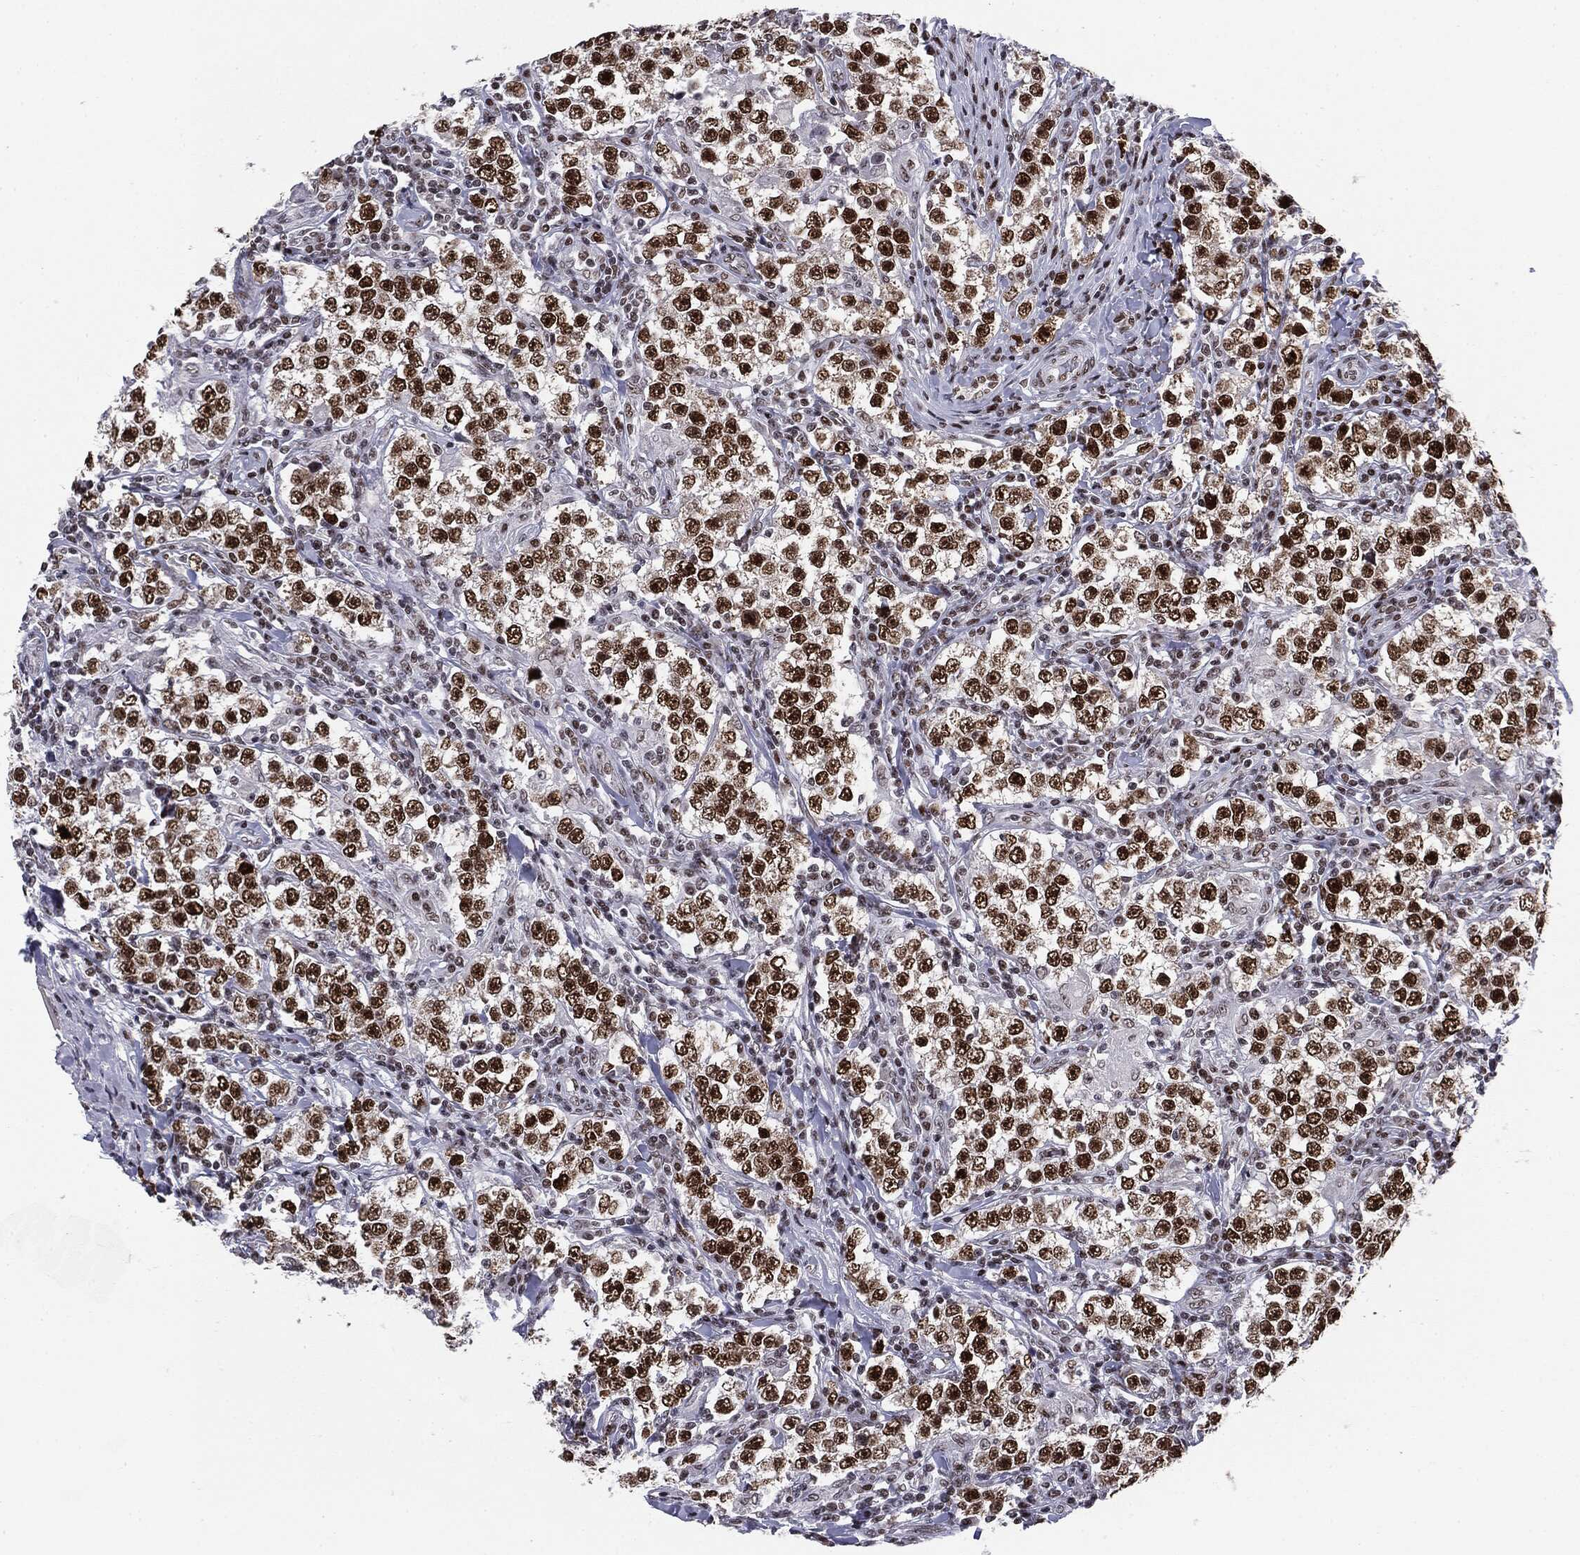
{"staining": {"intensity": "strong", "quantity": "25%-75%", "location": "nuclear"}, "tissue": "testis cancer", "cell_type": "Tumor cells", "image_type": "cancer", "snomed": [{"axis": "morphology", "description": "Seminoma, NOS"}, {"axis": "morphology", "description": "Carcinoma, Embryonal, NOS"}, {"axis": "topography", "description": "Testis"}], "caption": "Protein expression analysis of testis cancer reveals strong nuclear expression in approximately 25%-75% of tumor cells.", "gene": "MDC1", "patient": {"sex": "male", "age": 41}}